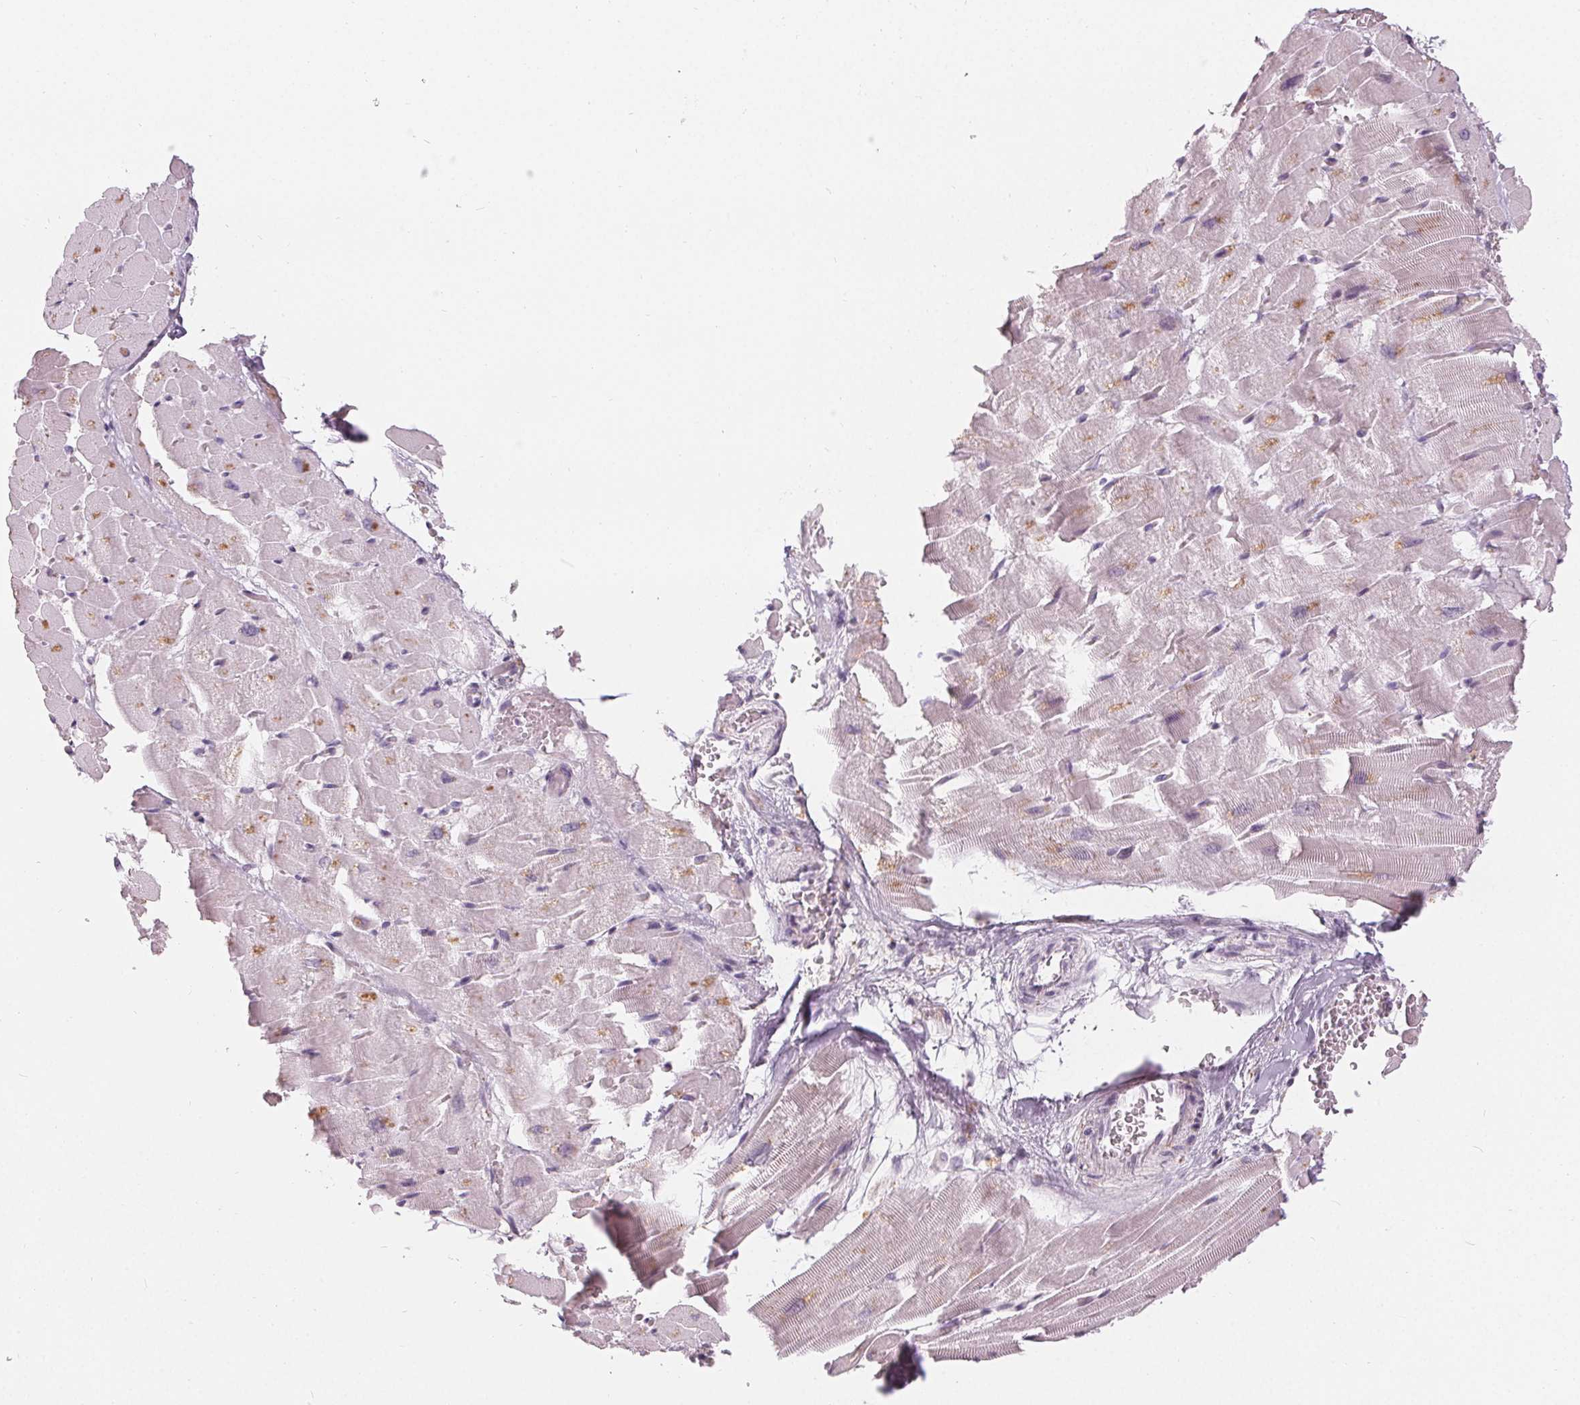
{"staining": {"intensity": "moderate", "quantity": "<25%", "location": "cytoplasmic/membranous"}, "tissue": "heart muscle", "cell_type": "Cardiomyocytes", "image_type": "normal", "snomed": [{"axis": "morphology", "description": "Normal tissue, NOS"}, {"axis": "topography", "description": "Heart"}], "caption": "A low amount of moderate cytoplasmic/membranous staining is identified in about <25% of cardiomyocytes in unremarkable heart muscle.", "gene": "HOPX", "patient": {"sex": "male", "age": 37}}